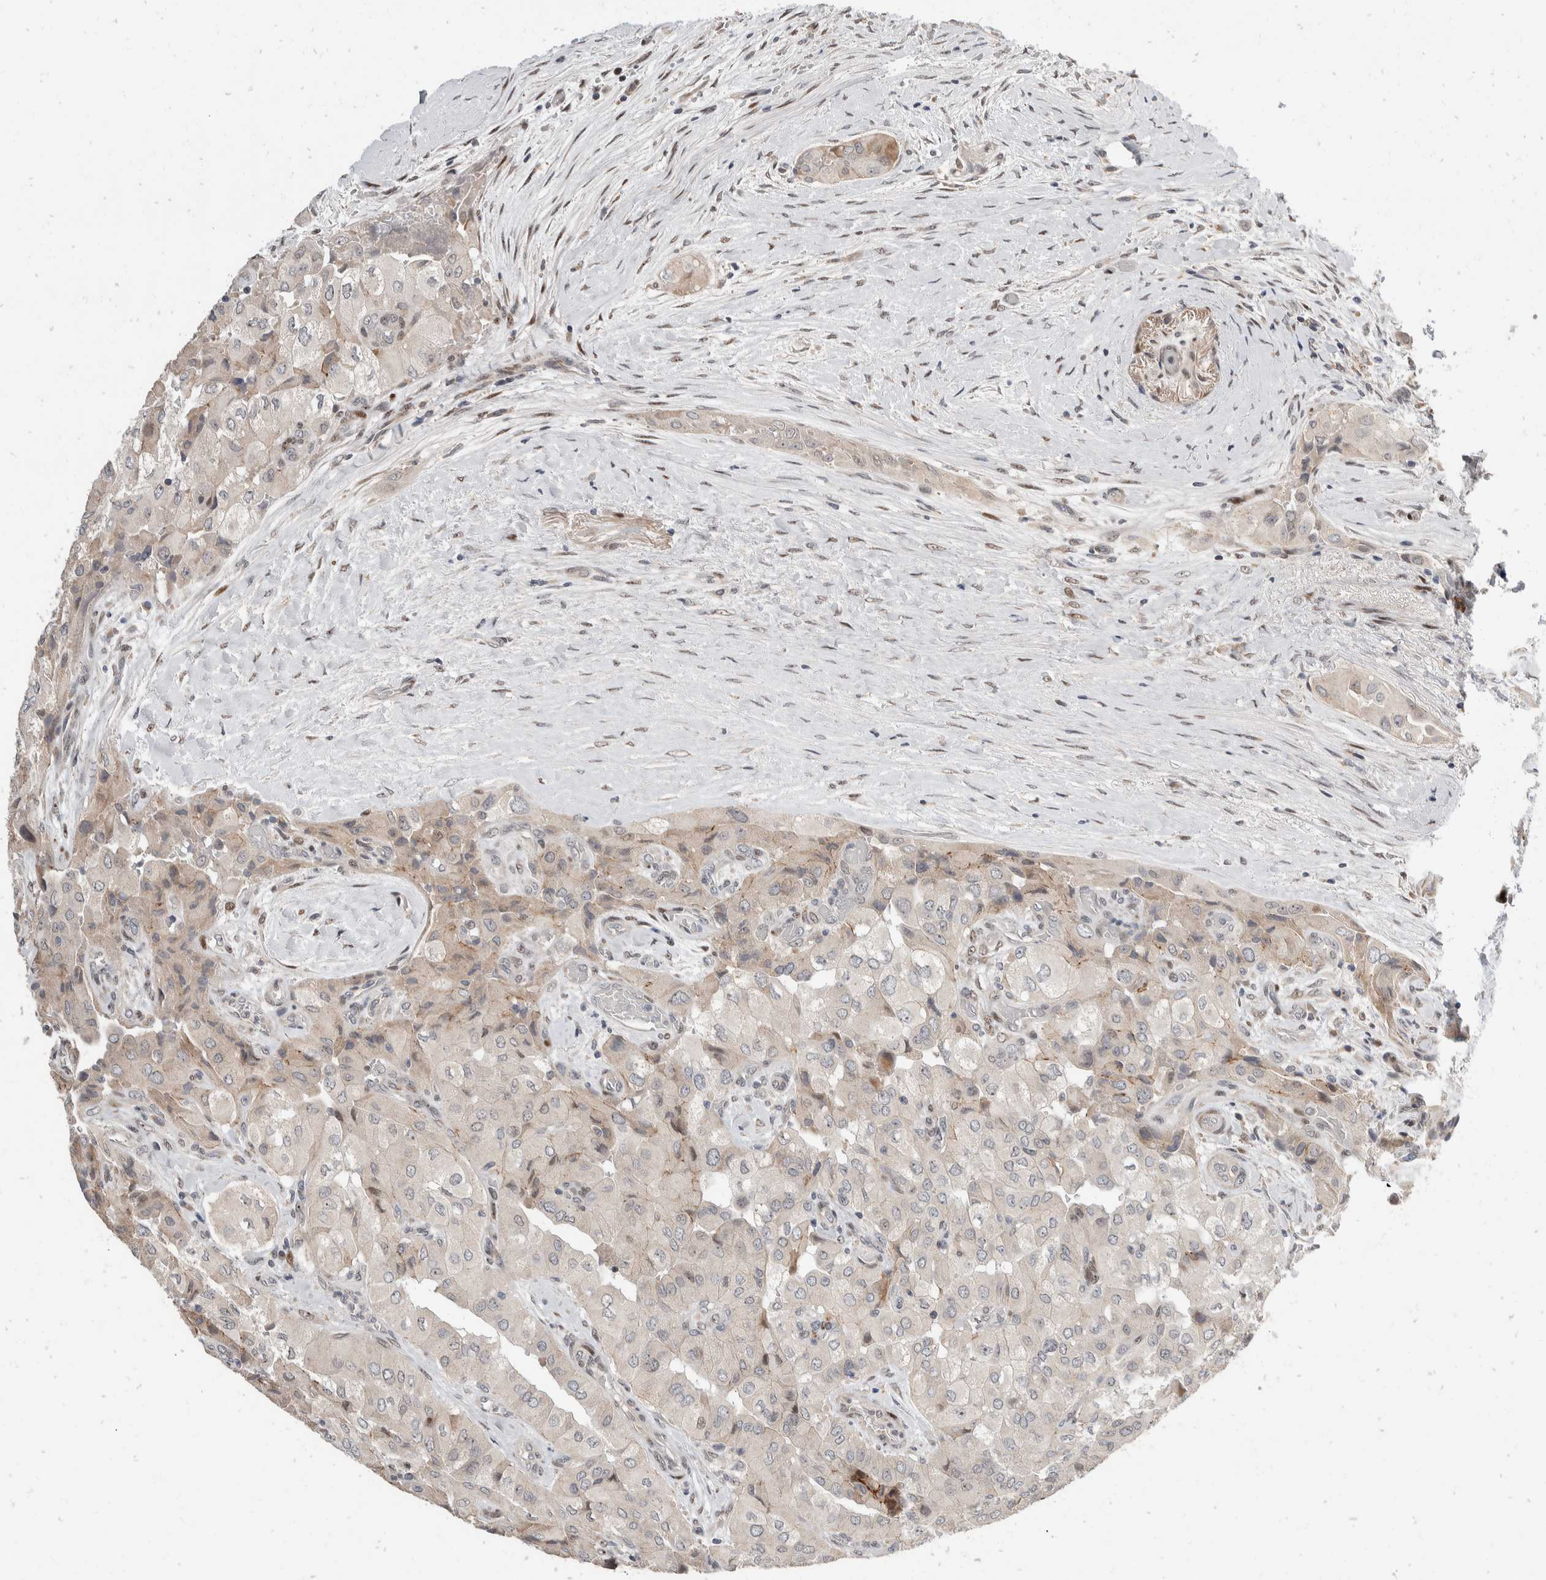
{"staining": {"intensity": "negative", "quantity": "none", "location": "none"}, "tissue": "thyroid cancer", "cell_type": "Tumor cells", "image_type": "cancer", "snomed": [{"axis": "morphology", "description": "Papillary adenocarcinoma, NOS"}, {"axis": "topography", "description": "Thyroid gland"}], "caption": "Immunohistochemistry (IHC) photomicrograph of neoplastic tissue: human thyroid papillary adenocarcinoma stained with DAB (3,3'-diaminobenzidine) shows no significant protein expression in tumor cells. Nuclei are stained in blue.", "gene": "ZNF703", "patient": {"sex": "female", "age": 59}}